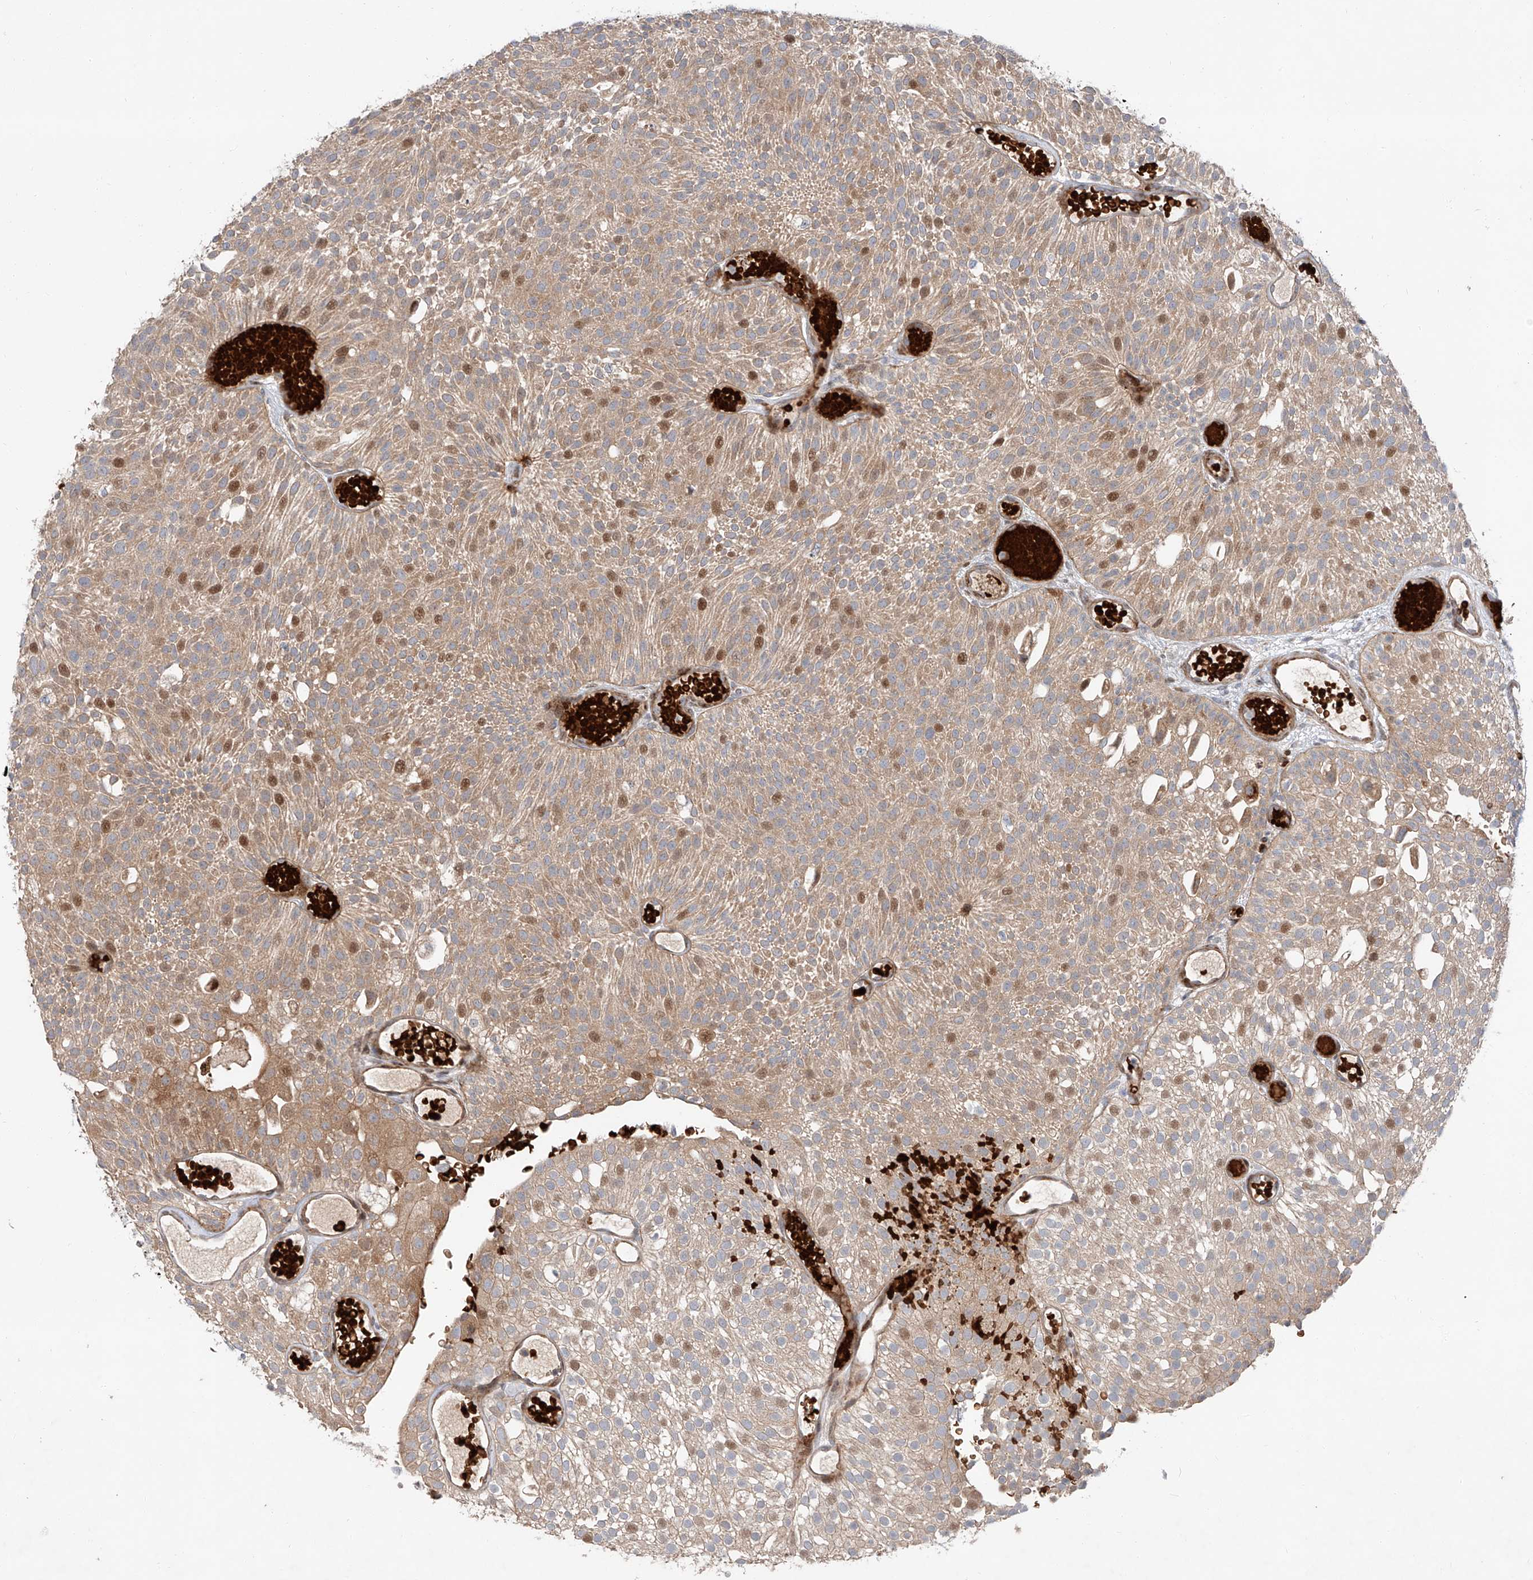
{"staining": {"intensity": "moderate", "quantity": ">75%", "location": "cytoplasmic/membranous,nuclear"}, "tissue": "urothelial cancer", "cell_type": "Tumor cells", "image_type": "cancer", "snomed": [{"axis": "morphology", "description": "Urothelial carcinoma, Low grade"}, {"axis": "topography", "description": "Urinary bladder"}], "caption": "Immunohistochemistry (IHC) image of neoplastic tissue: low-grade urothelial carcinoma stained using immunohistochemistry (IHC) exhibits medium levels of moderate protein expression localized specifically in the cytoplasmic/membranous and nuclear of tumor cells, appearing as a cytoplasmic/membranous and nuclear brown color.", "gene": "USF3", "patient": {"sex": "male", "age": 78}}